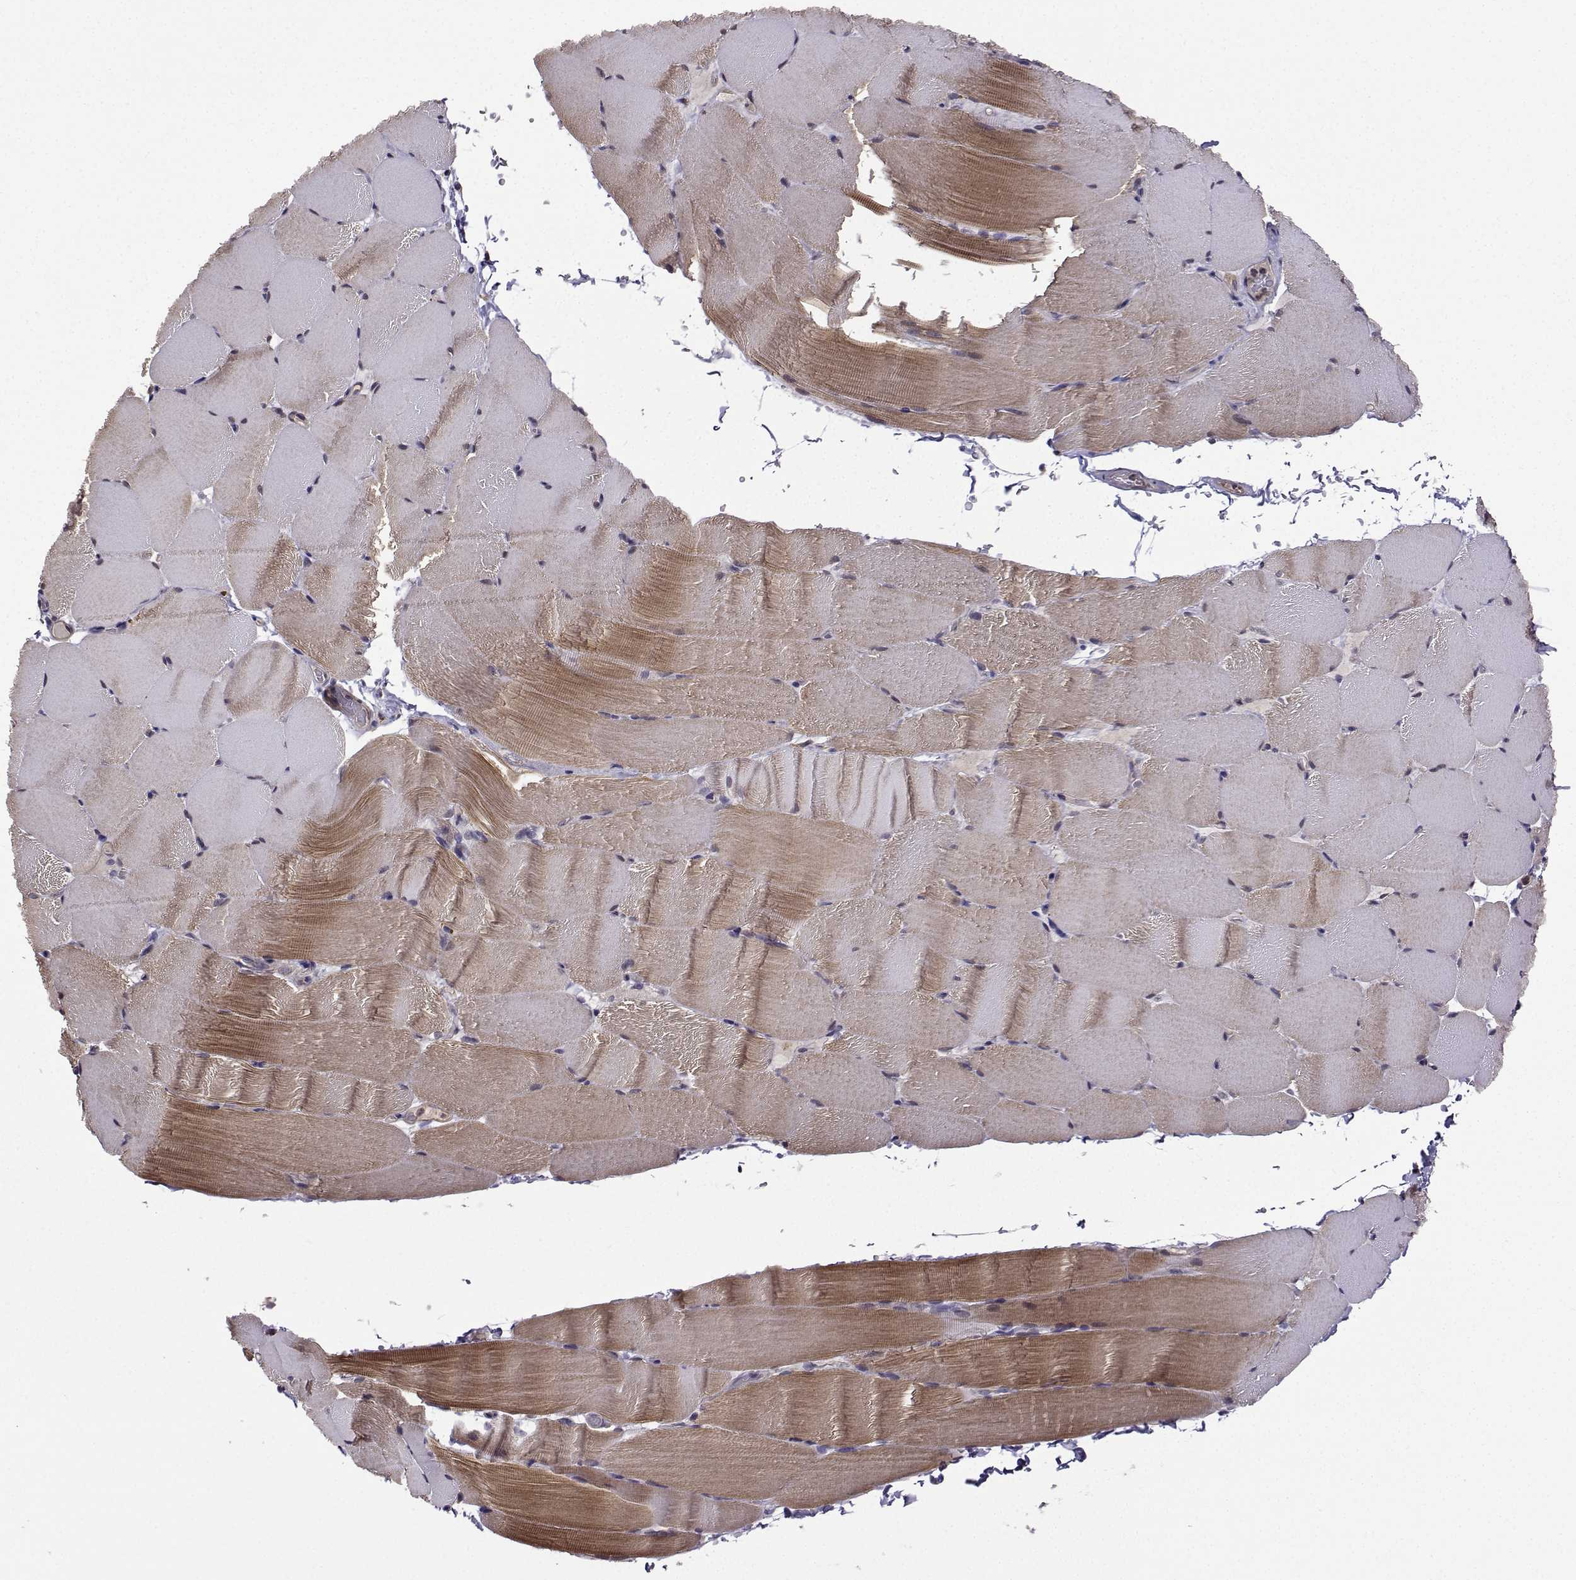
{"staining": {"intensity": "weak", "quantity": "25%-75%", "location": "cytoplasmic/membranous"}, "tissue": "skeletal muscle", "cell_type": "Myocytes", "image_type": "normal", "snomed": [{"axis": "morphology", "description": "Normal tissue, NOS"}, {"axis": "topography", "description": "Skeletal muscle"}], "caption": "A low amount of weak cytoplasmic/membranous staining is seen in about 25%-75% of myocytes in benign skeletal muscle. (brown staining indicates protein expression, while blue staining denotes nuclei).", "gene": "ITGB8", "patient": {"sex": "female", "age": 37}}